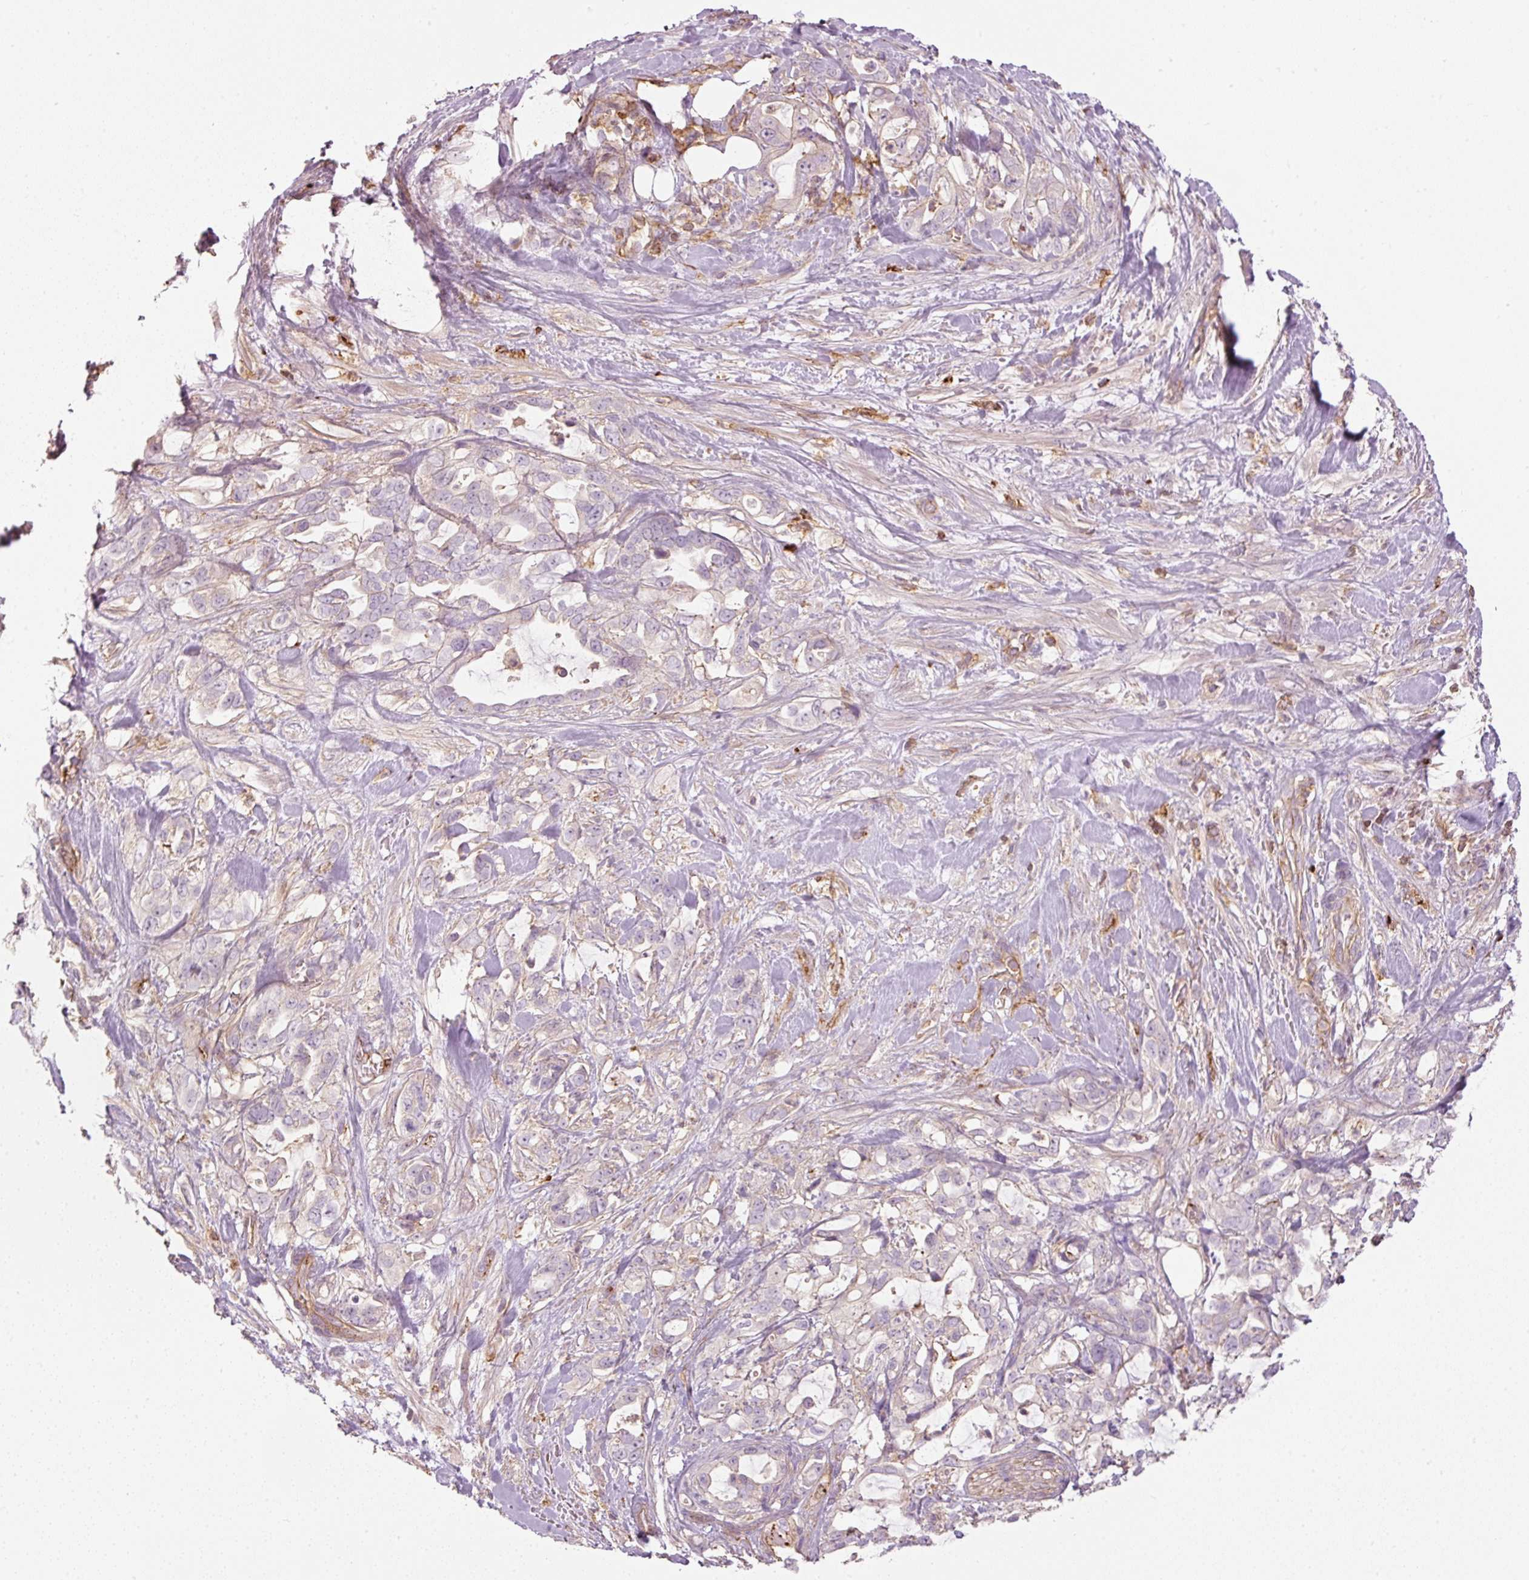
{"staining": {"intensity": "negative", "quantity": "none", "location": "none"}, "tissue": "pancreatic cancer", "cell_type": "Tumor cells", "image_type": "cancer", "snomed": [{"axis": "morphology", "description": "Adenocarcinoma, NOS"}, {"axis": "topography", "description": "Pancreas"}], "caption": "The immunohistochemistry micrograph has no significant expression in tumor cells of adenocarcinoma (pancreatic) tissue.", "gene": "SIPA1", "patient": {"sex": "female", "age": 61}}